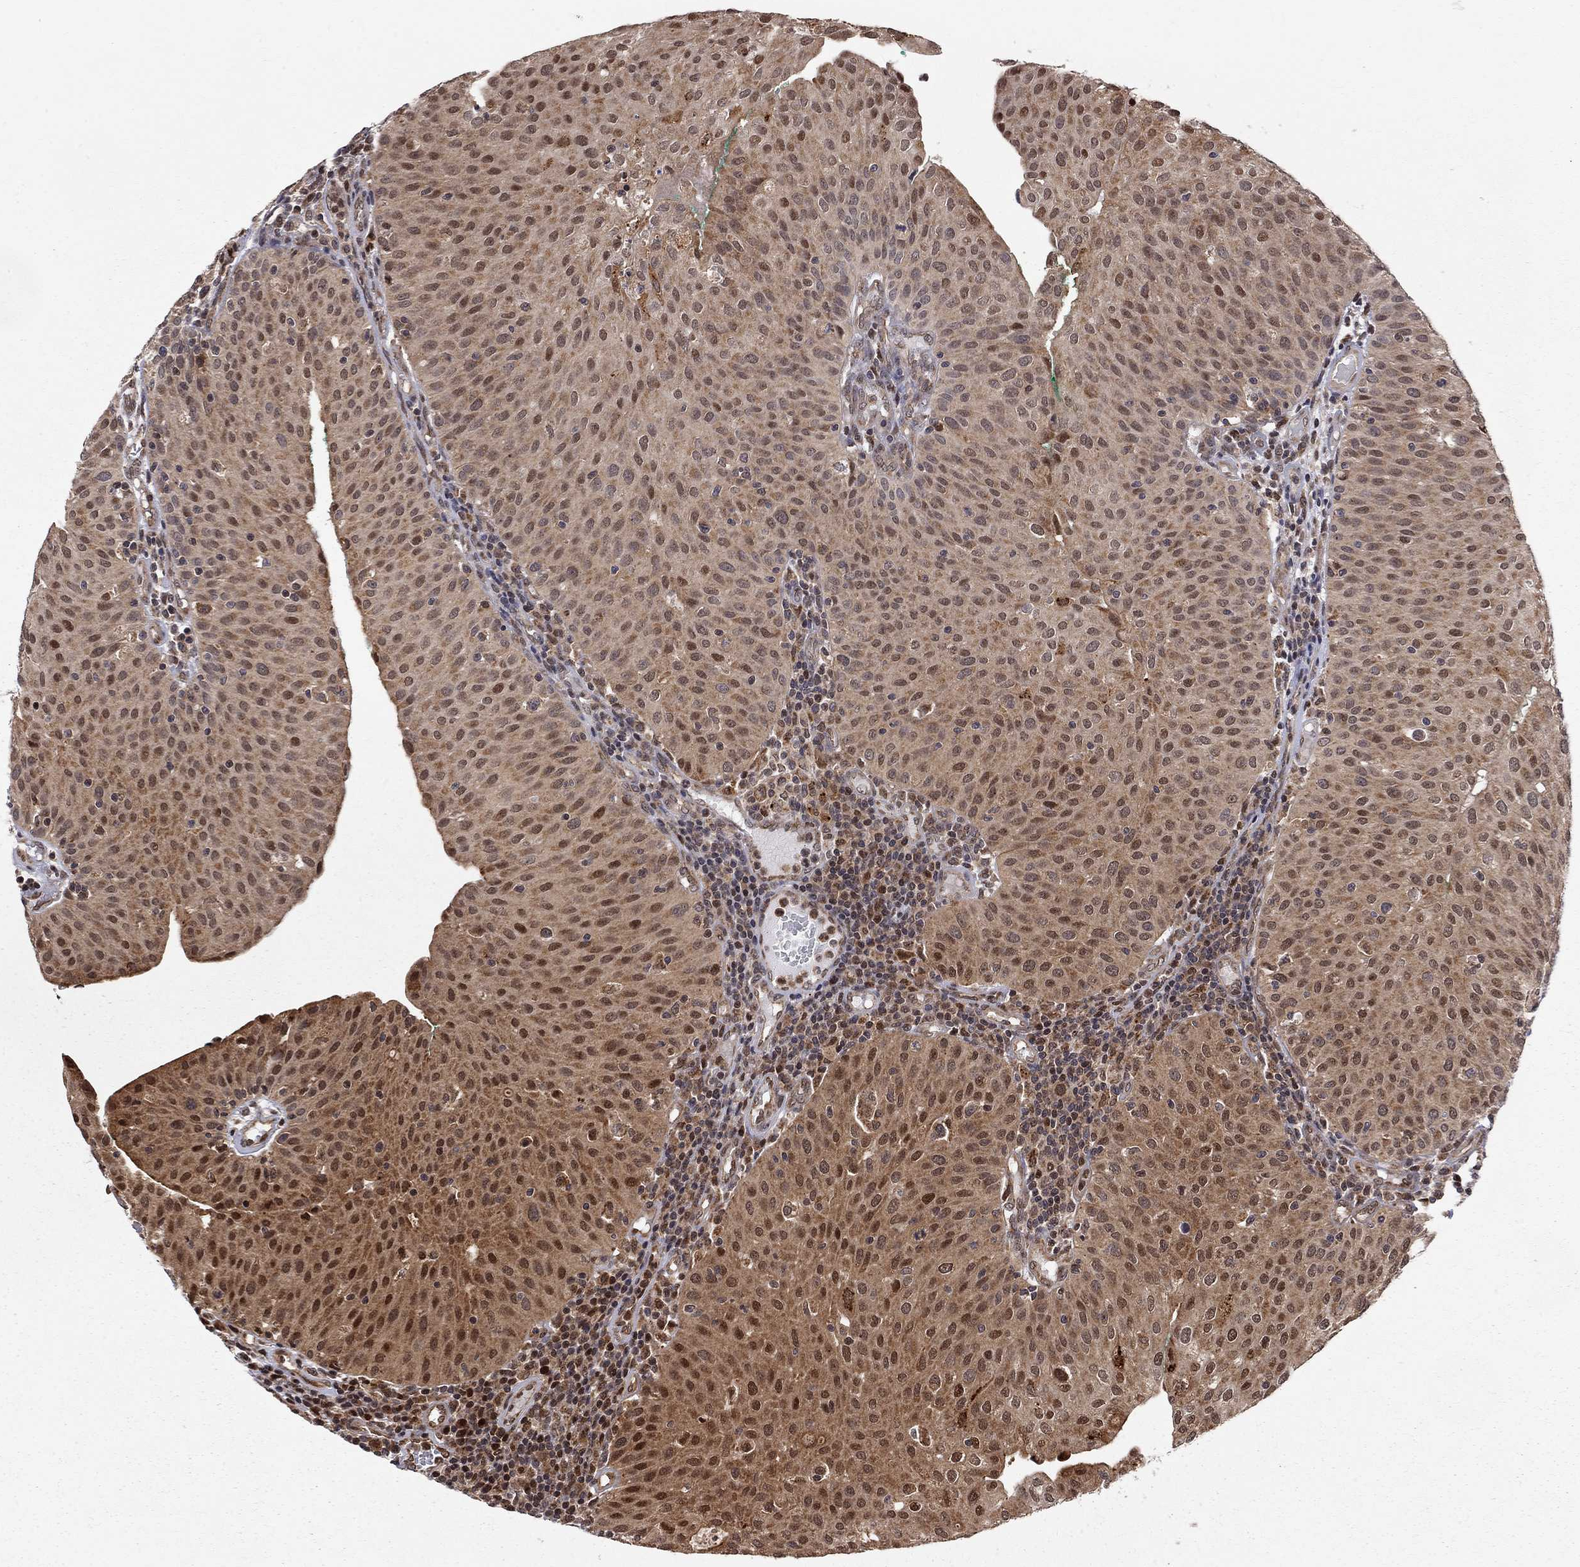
{"staining": {"intensity": "strong", "quantity": "25%-75%", "location": "cytoplasmic/membranous,nuclear"}, "tissue": "urothelial cancer", "cell_type": "Tumor cells", "image_type": "cancer", "snomed": [{"axis": "morphology", "description": "Urothelial carcinoma, Low grade"}, {"axis": "topography", "description": "Urinary bladder"}], "caption": "Human urothelial carcinoma (low-grade) stained for a protein (brown) exhibits strong cytoplasmic/membranous and nuclear positive staining in about 25%-75% of tumor cells.", "gene": "ELOB", "patient": {"sex": "male", "age": 54}}